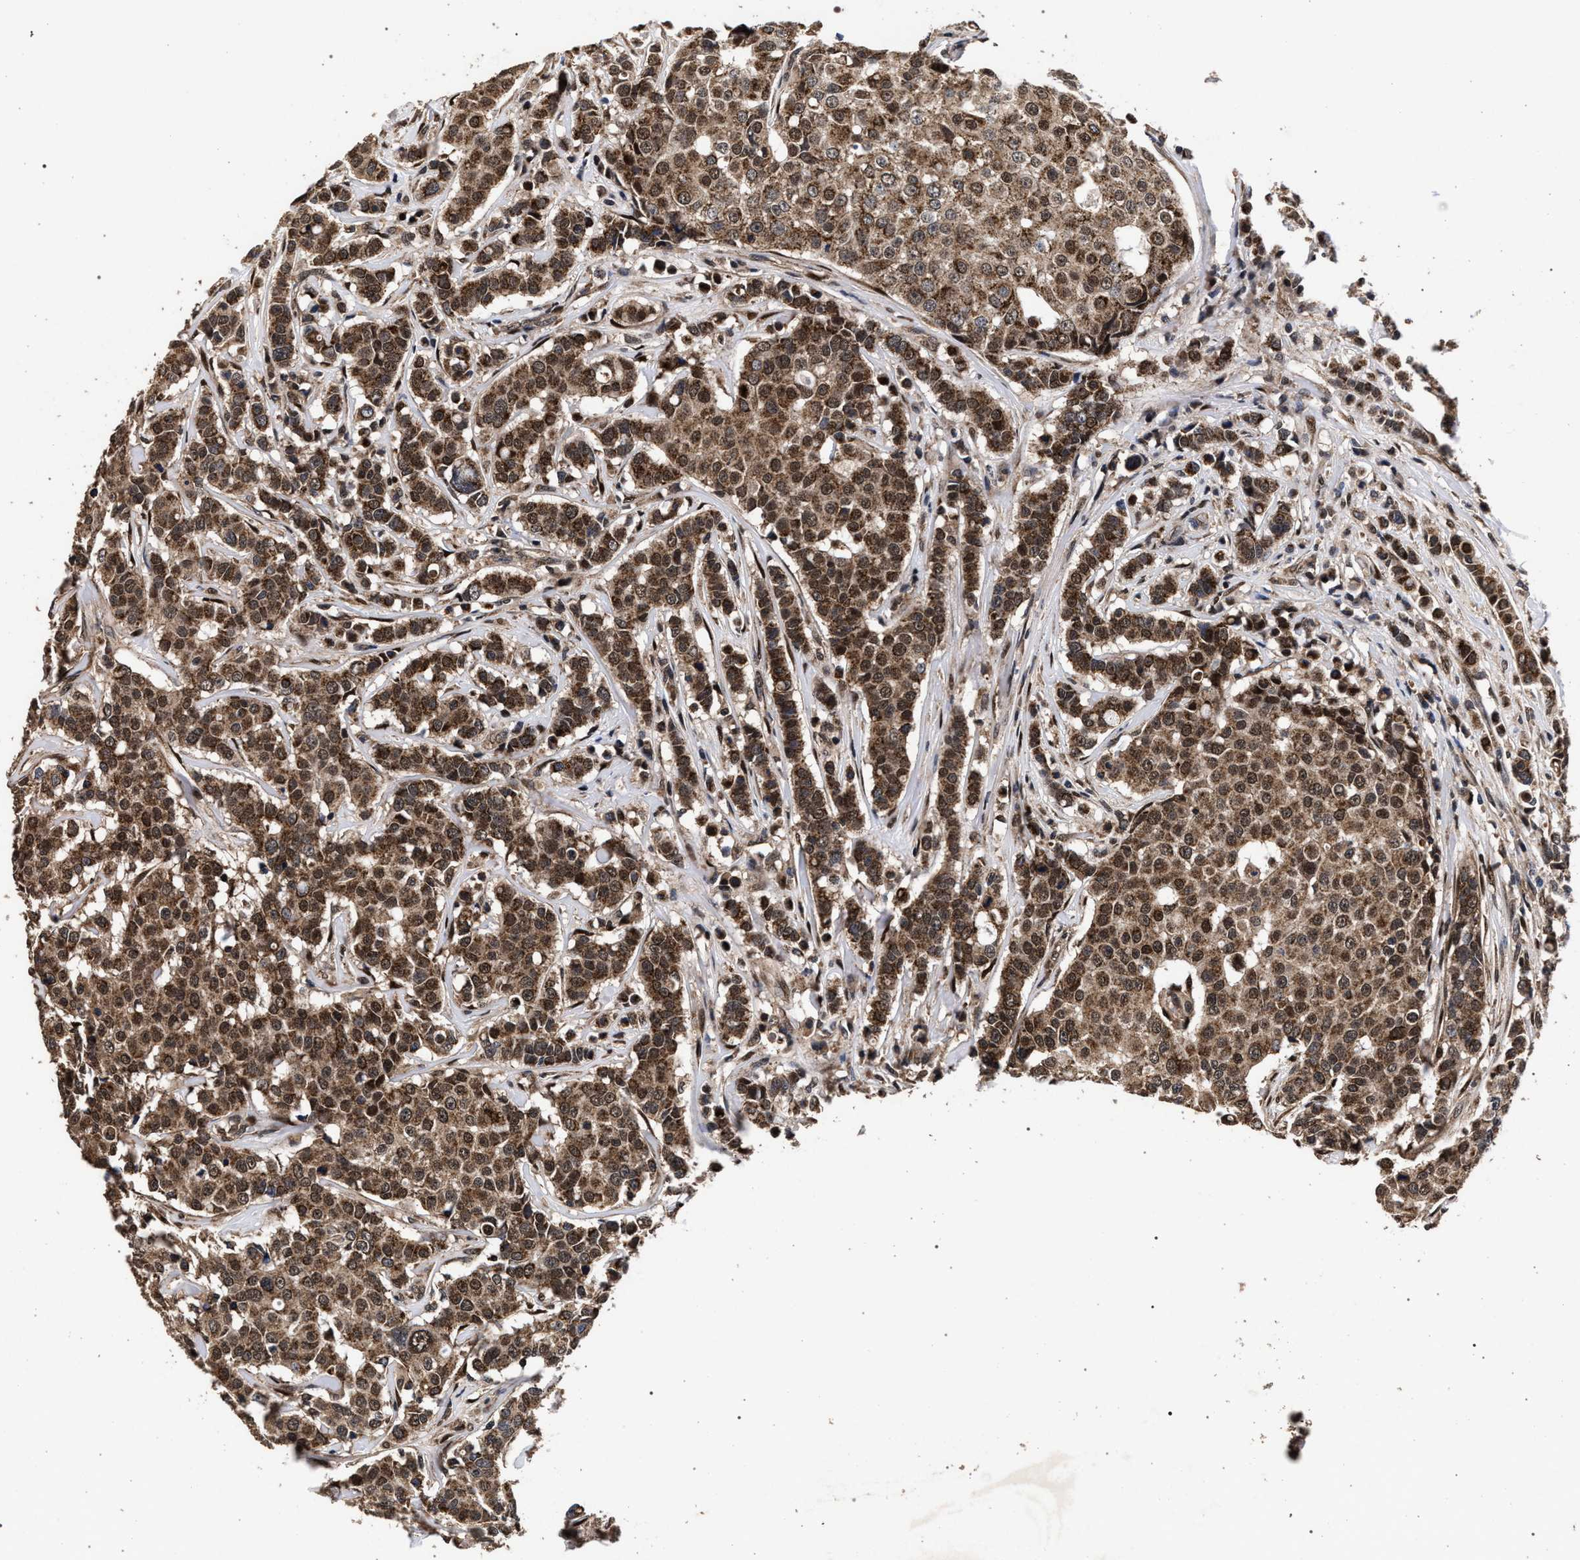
{"staining": {"intensity": "moderate", "quantity": ">75%", "location": "cytoplasmic/membranous,nuclear"}, "tissue": "breast cancer", "cell_type": "Tumor cells", "image_type": "cancer", "snomed": [{"axis": "morphology", "description": "Duct carcinoma"}, {"axis": "topography", "description": "Breast"}], "caption": "A photomicrograph of human breast cancer (intraductal carcinoma) stained for a protein shows moderate cytoplasmic/membranous and nuclear brown staining in tumor cells.", "gene": "ACOX1", "patient": {"sex": "female", "age": 27}}